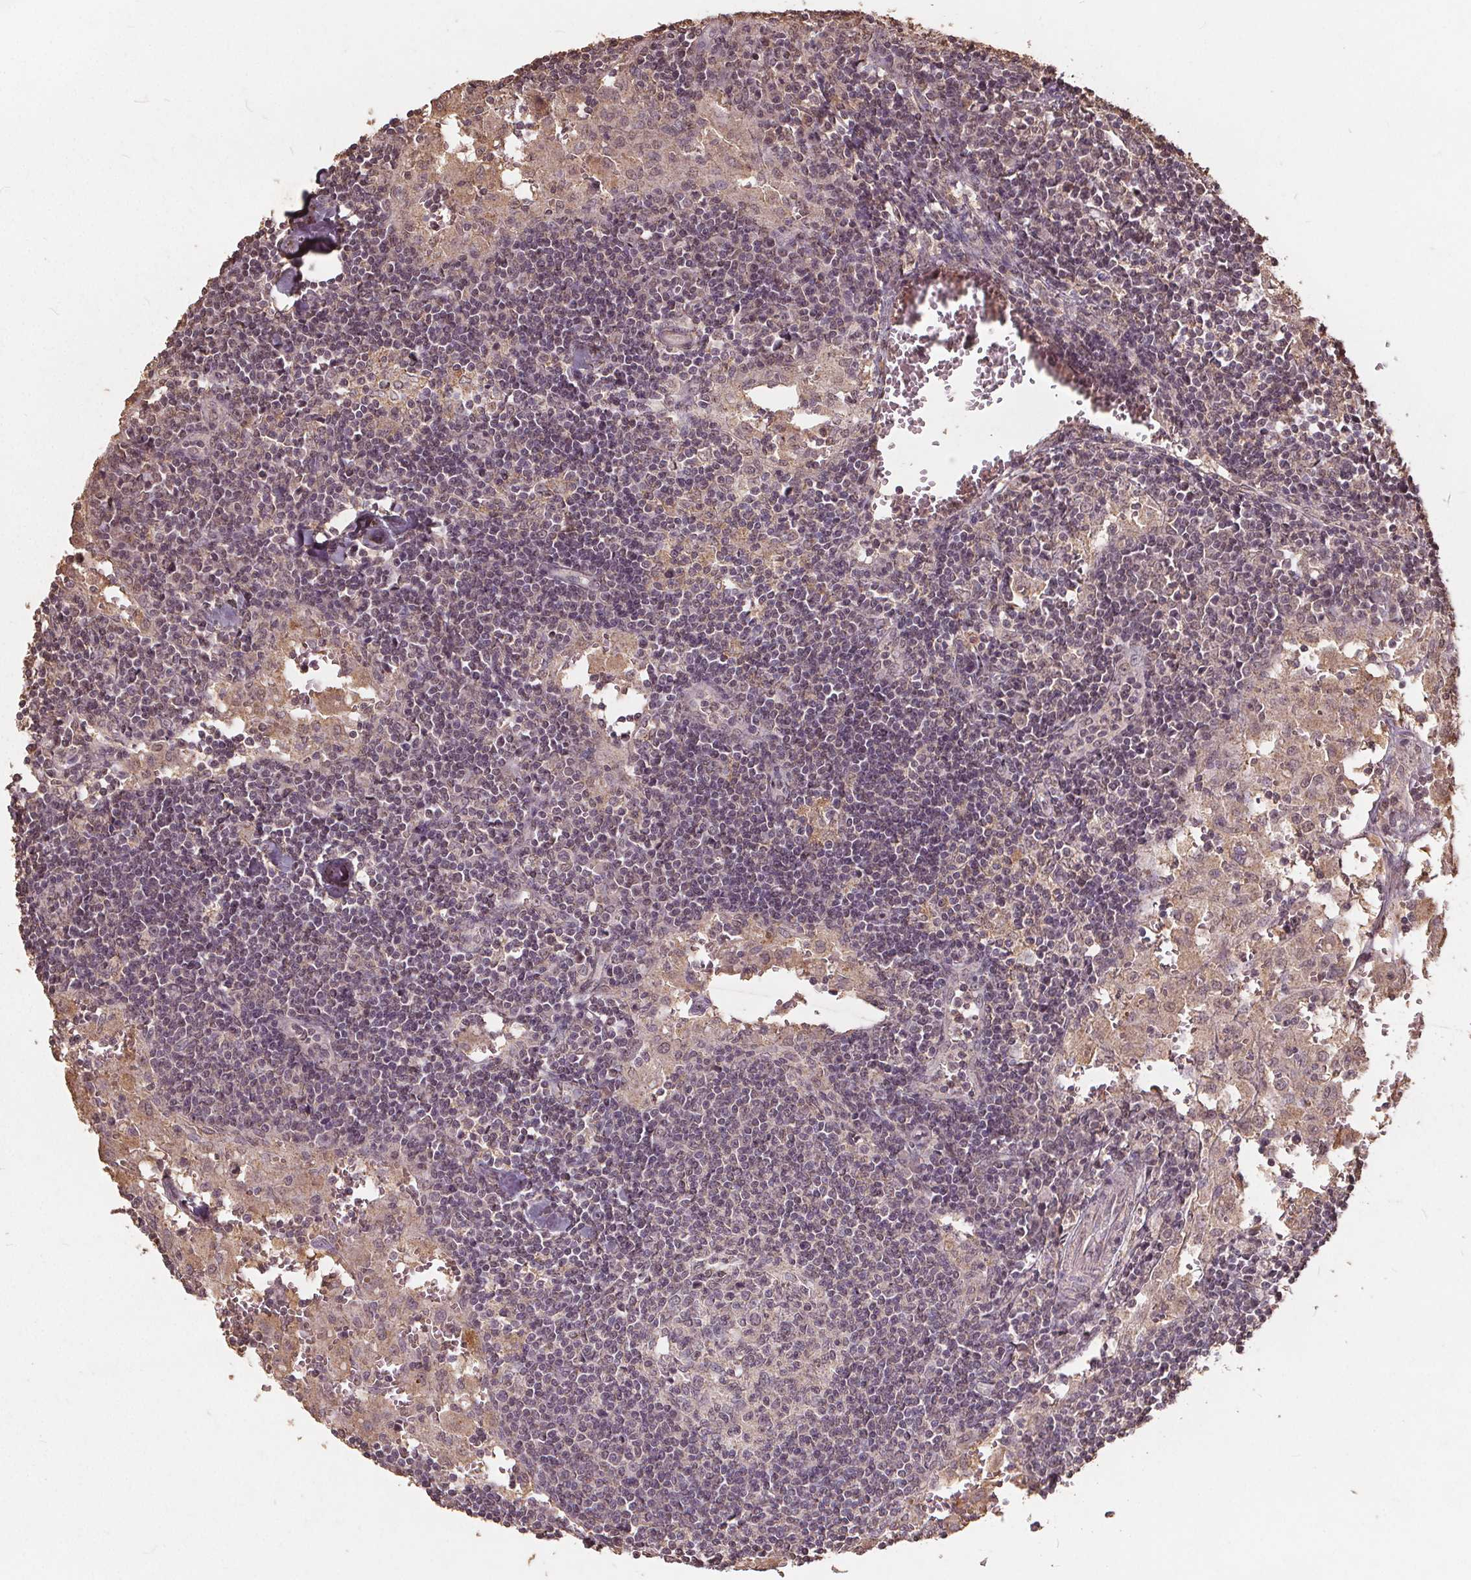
{"staining": {"intensity": "negative", "quantity": "none", "location": "none"}, "tissue": "lymph node", "cell_type": "Germinal center cells", "image_type": "normal", "snomed": [{"axis": "morphology", "description": "Normal tissue, NOS"}, {"axis": "topography", "description": "Lymph node"}], "caption": "Immunohistochemistry (IHC) of benign human lymph node reveals no staining in germinal center cells. The staining was performed using DAB (3,3'-diaminobenzidine) to visualize the protein expression in brown, while the nuclei were stained in blue with hematoxylin (Magnification: 20x).", "gene": "DSG3", "patient": {"sex": "male", "age": 55}}